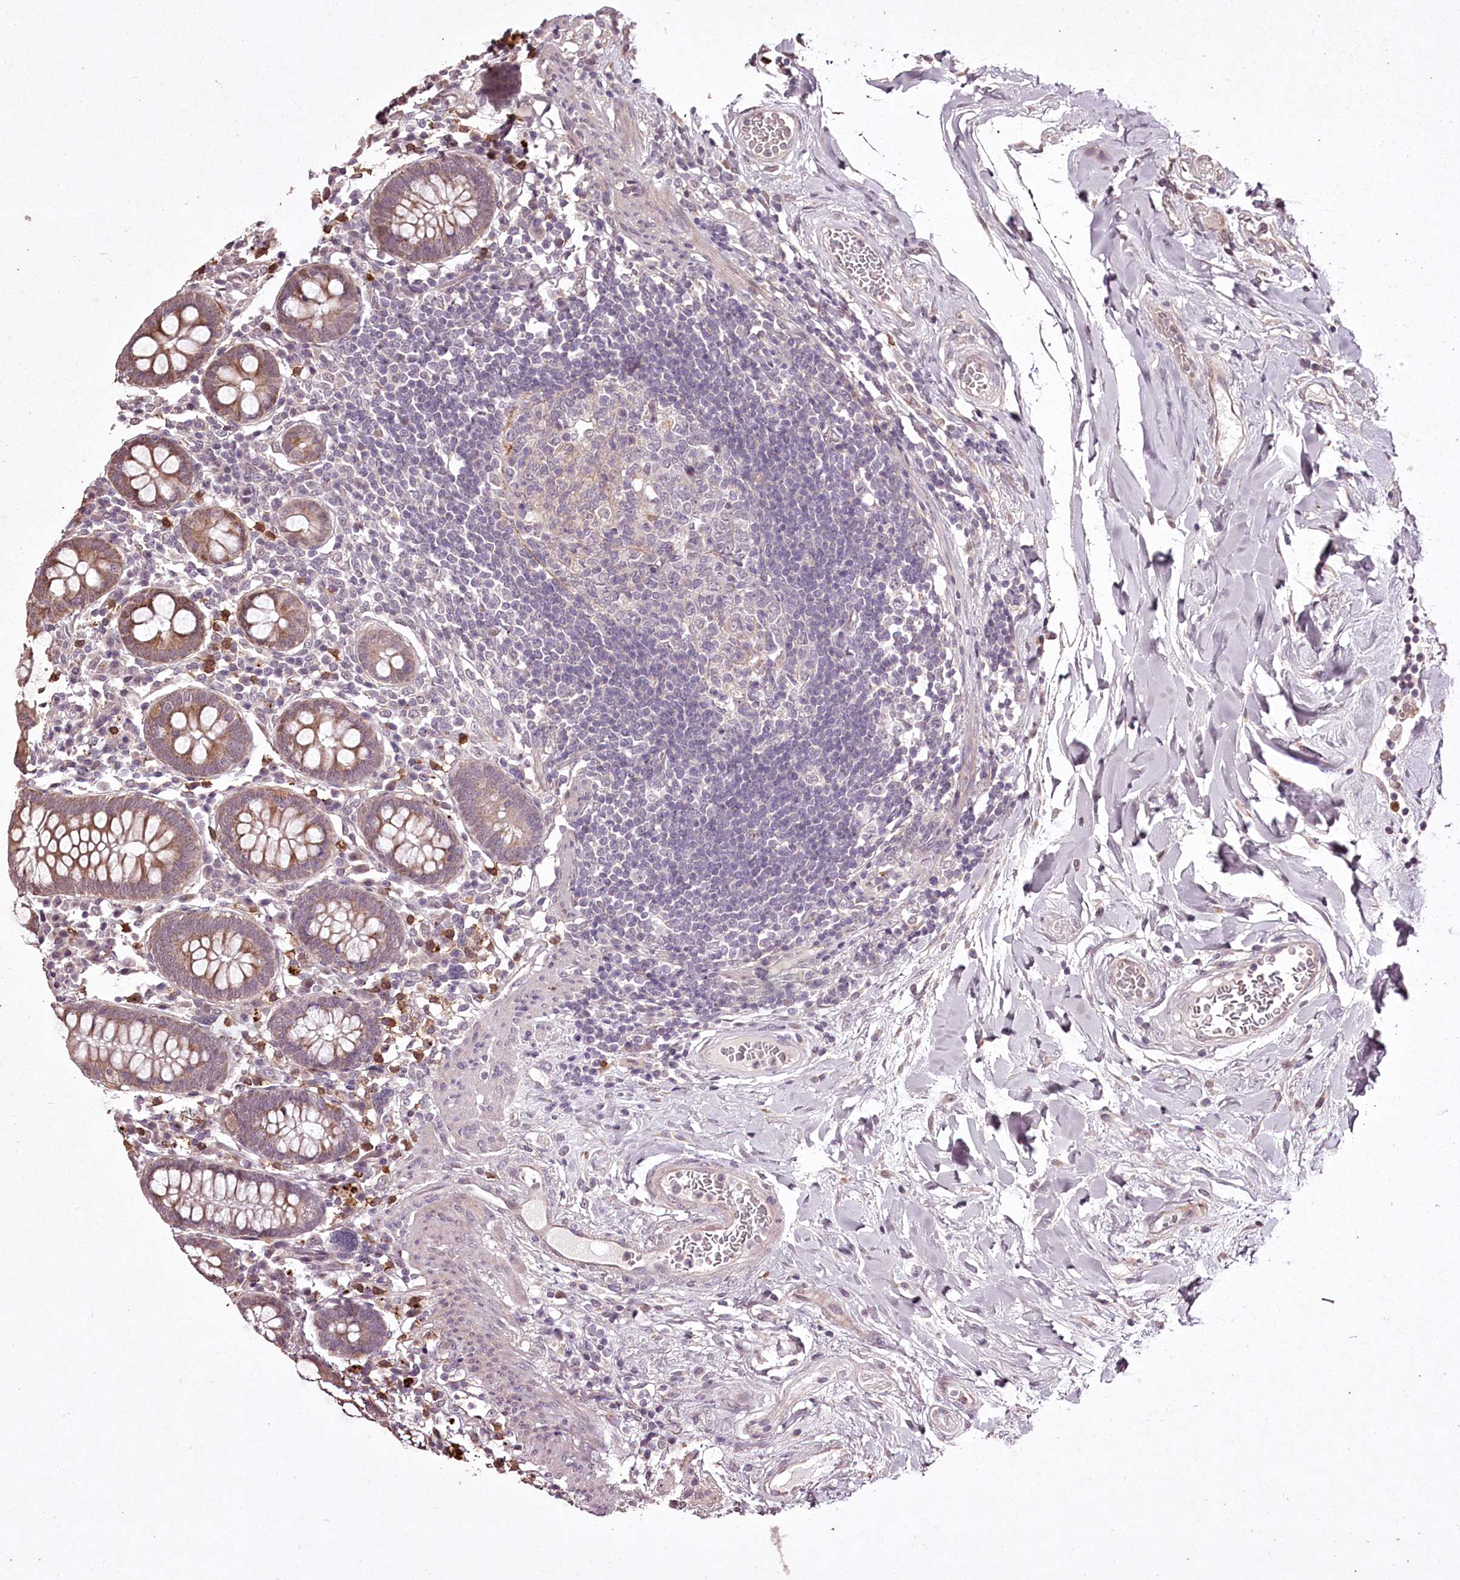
{"staining": {"intensity": "negative", "quantity": "none", "location": "none"}, "tissue": "colon", "cell_type": "Endothelial cells", "image_type": "normal", "snomed": [{"axis": "morphology", "description": "Normal tissue, NOS"}, {"axis": "topography", "description": "Colon"}], "caption": "Immunohistochemistry (IHC) of normal colon demonstrates no positivity in endothelial cells. (DAB immunohistochemistry (IHC) visualized using brightfield microscopy, high magnification).", "gene": "ADRA1D", "patient": {"sex": "female", "age": 79}}